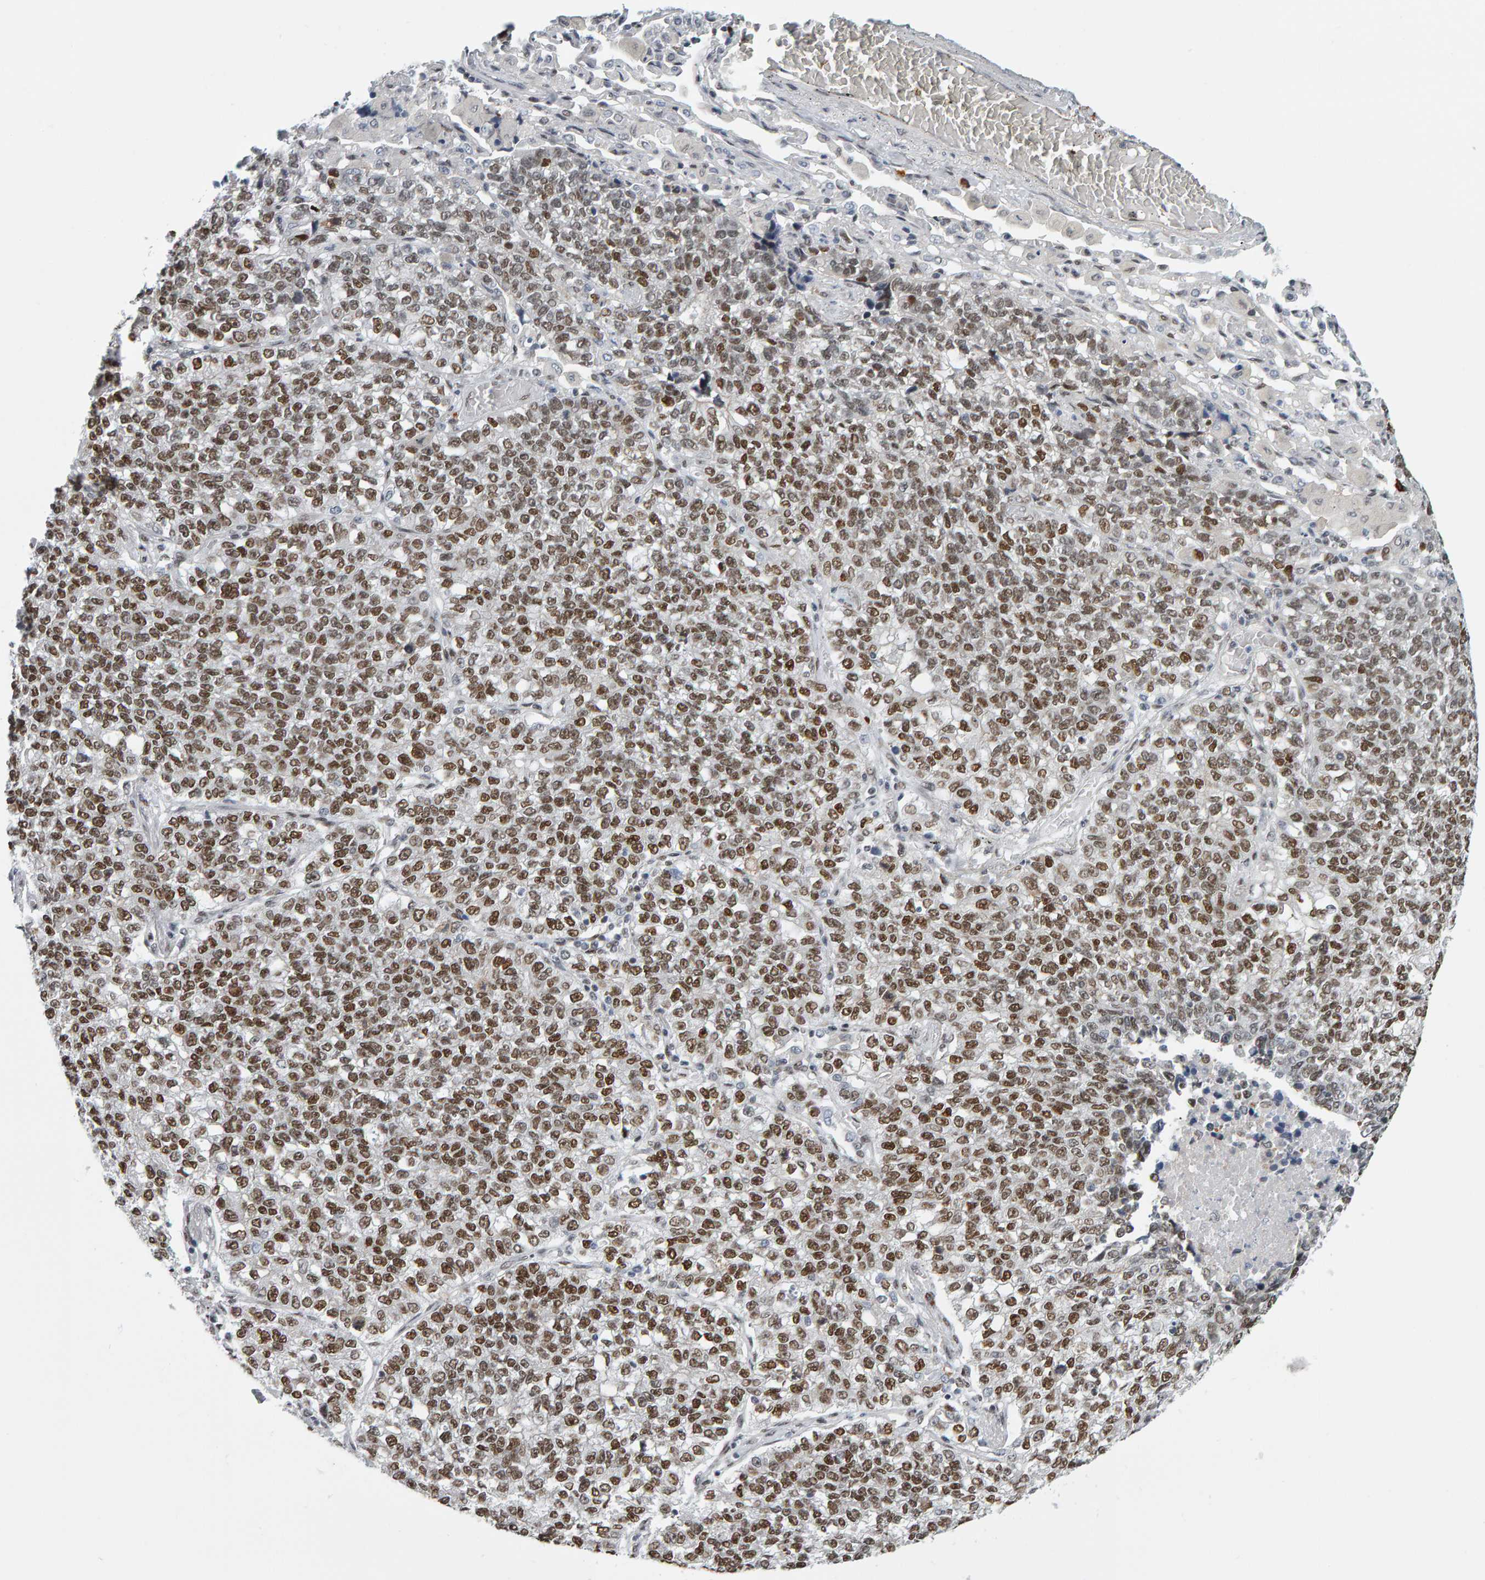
{"staining": {"intensity": "moderate", "quantity": ">75%", "location": "nuclear"}, "tissue": "lung cancer", "cell_type": "Tumor cells", "image_type": "cancer", "snomed": [{"axis": "morphology", "description": "Adenocarcinoma, NOS"}, {"axis": "topography", "description": "Lung"}], "caption": "The photomicrograph exhibits immunohistochemical staining of adenocarcinoma (lung). There is moderate nuclear staining is appreciated in about >75% of tumor cells. The staining is performed using DAB (3,3'-diaminobenzidine) brown chromogen to label protein expression. The nuclei are counter-stained blue using hematoxylin.", "gene": "ATF7IP", "patient": {"sex": "male", "age": 49}}